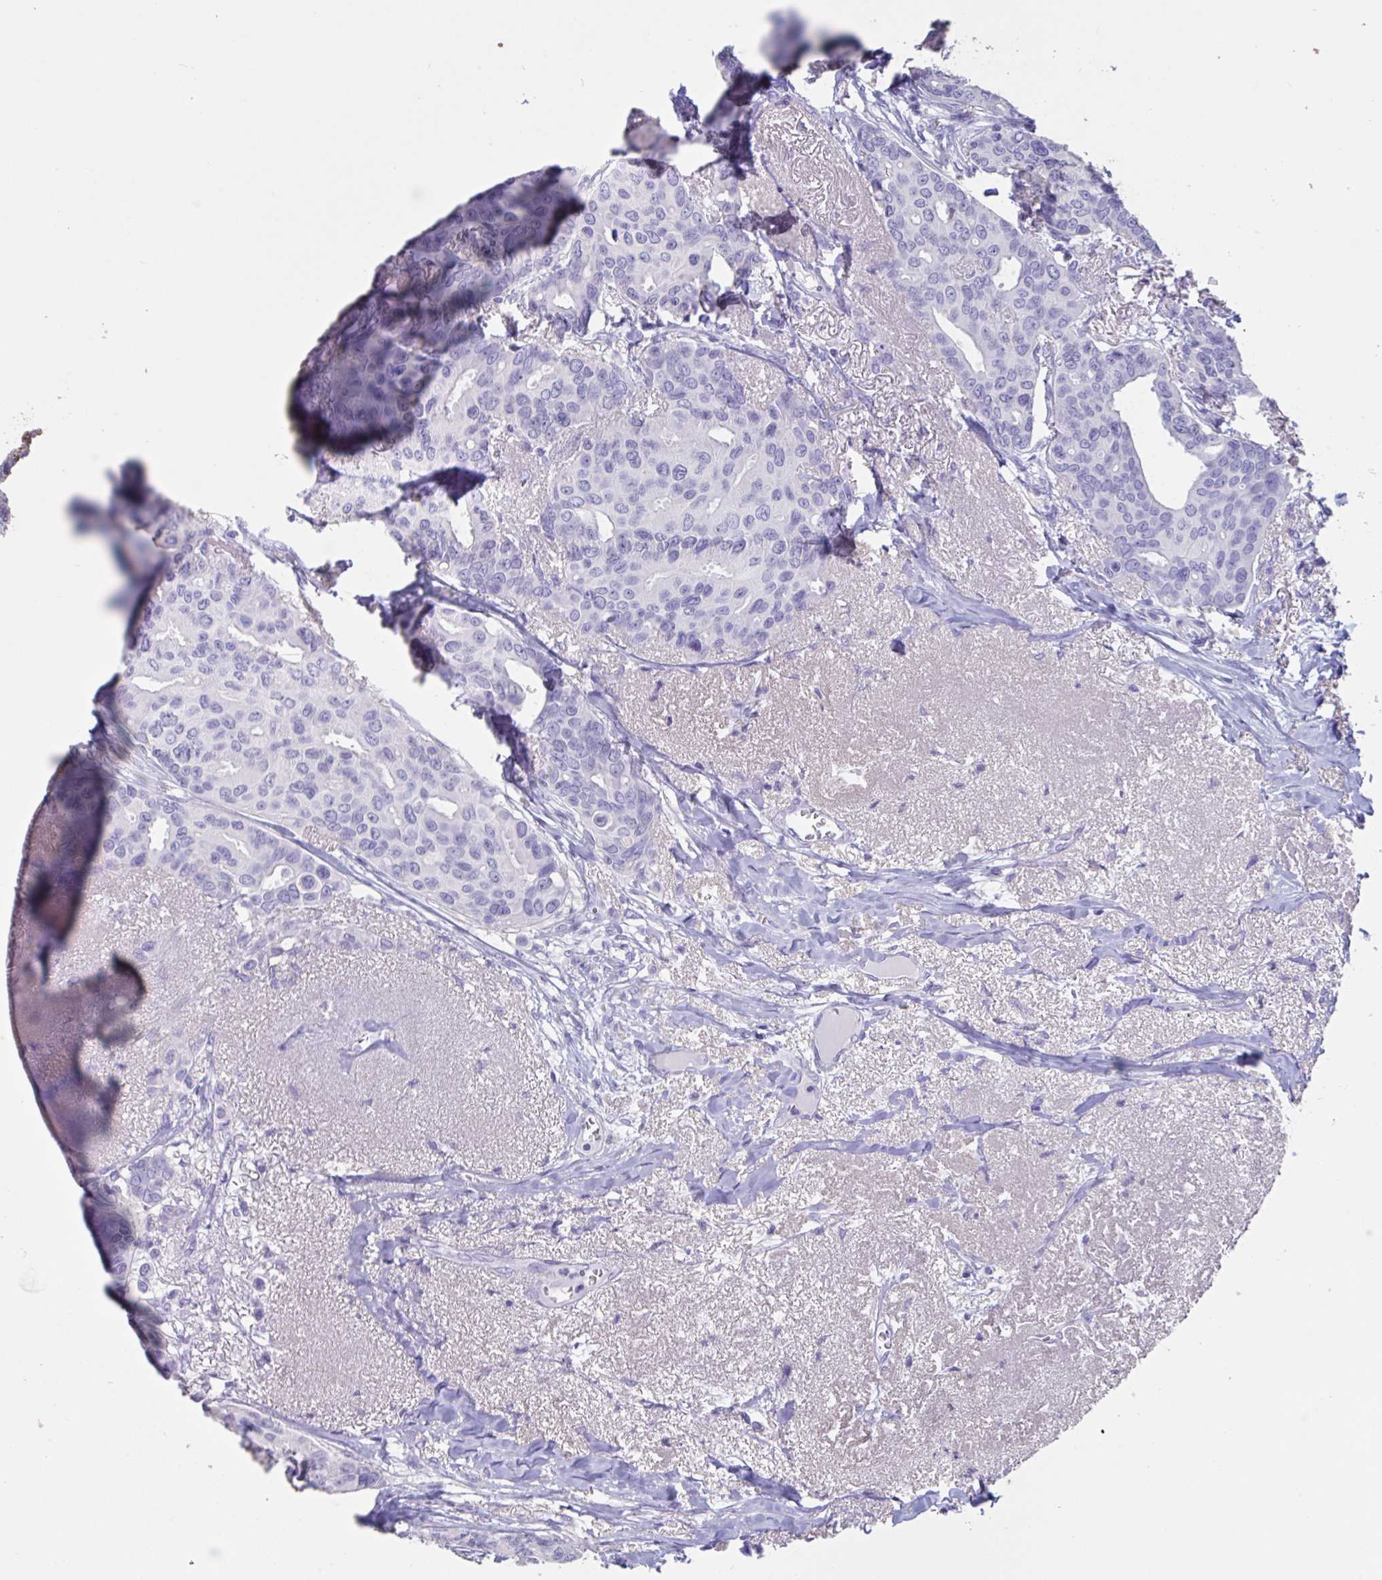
{"staining": {"intensity": "negative", "quantity": "none", "location": "none"}, "tissue": "breast cancer", "cell_type": "Tumor cells", "image_type": "cancer", "snomed": [{"axis": "morphology", "description": "Duct carcinoma"}, {"axis": "topography", "description": "Breast"}], "caption": "Breast cancer (invasive ductal carcinoma) stained for a protein using immunohistochemistry demonstrates no staining tumor cells.", "gene": "TNNC1", "patient": {"sex": "female", "age": 54}}